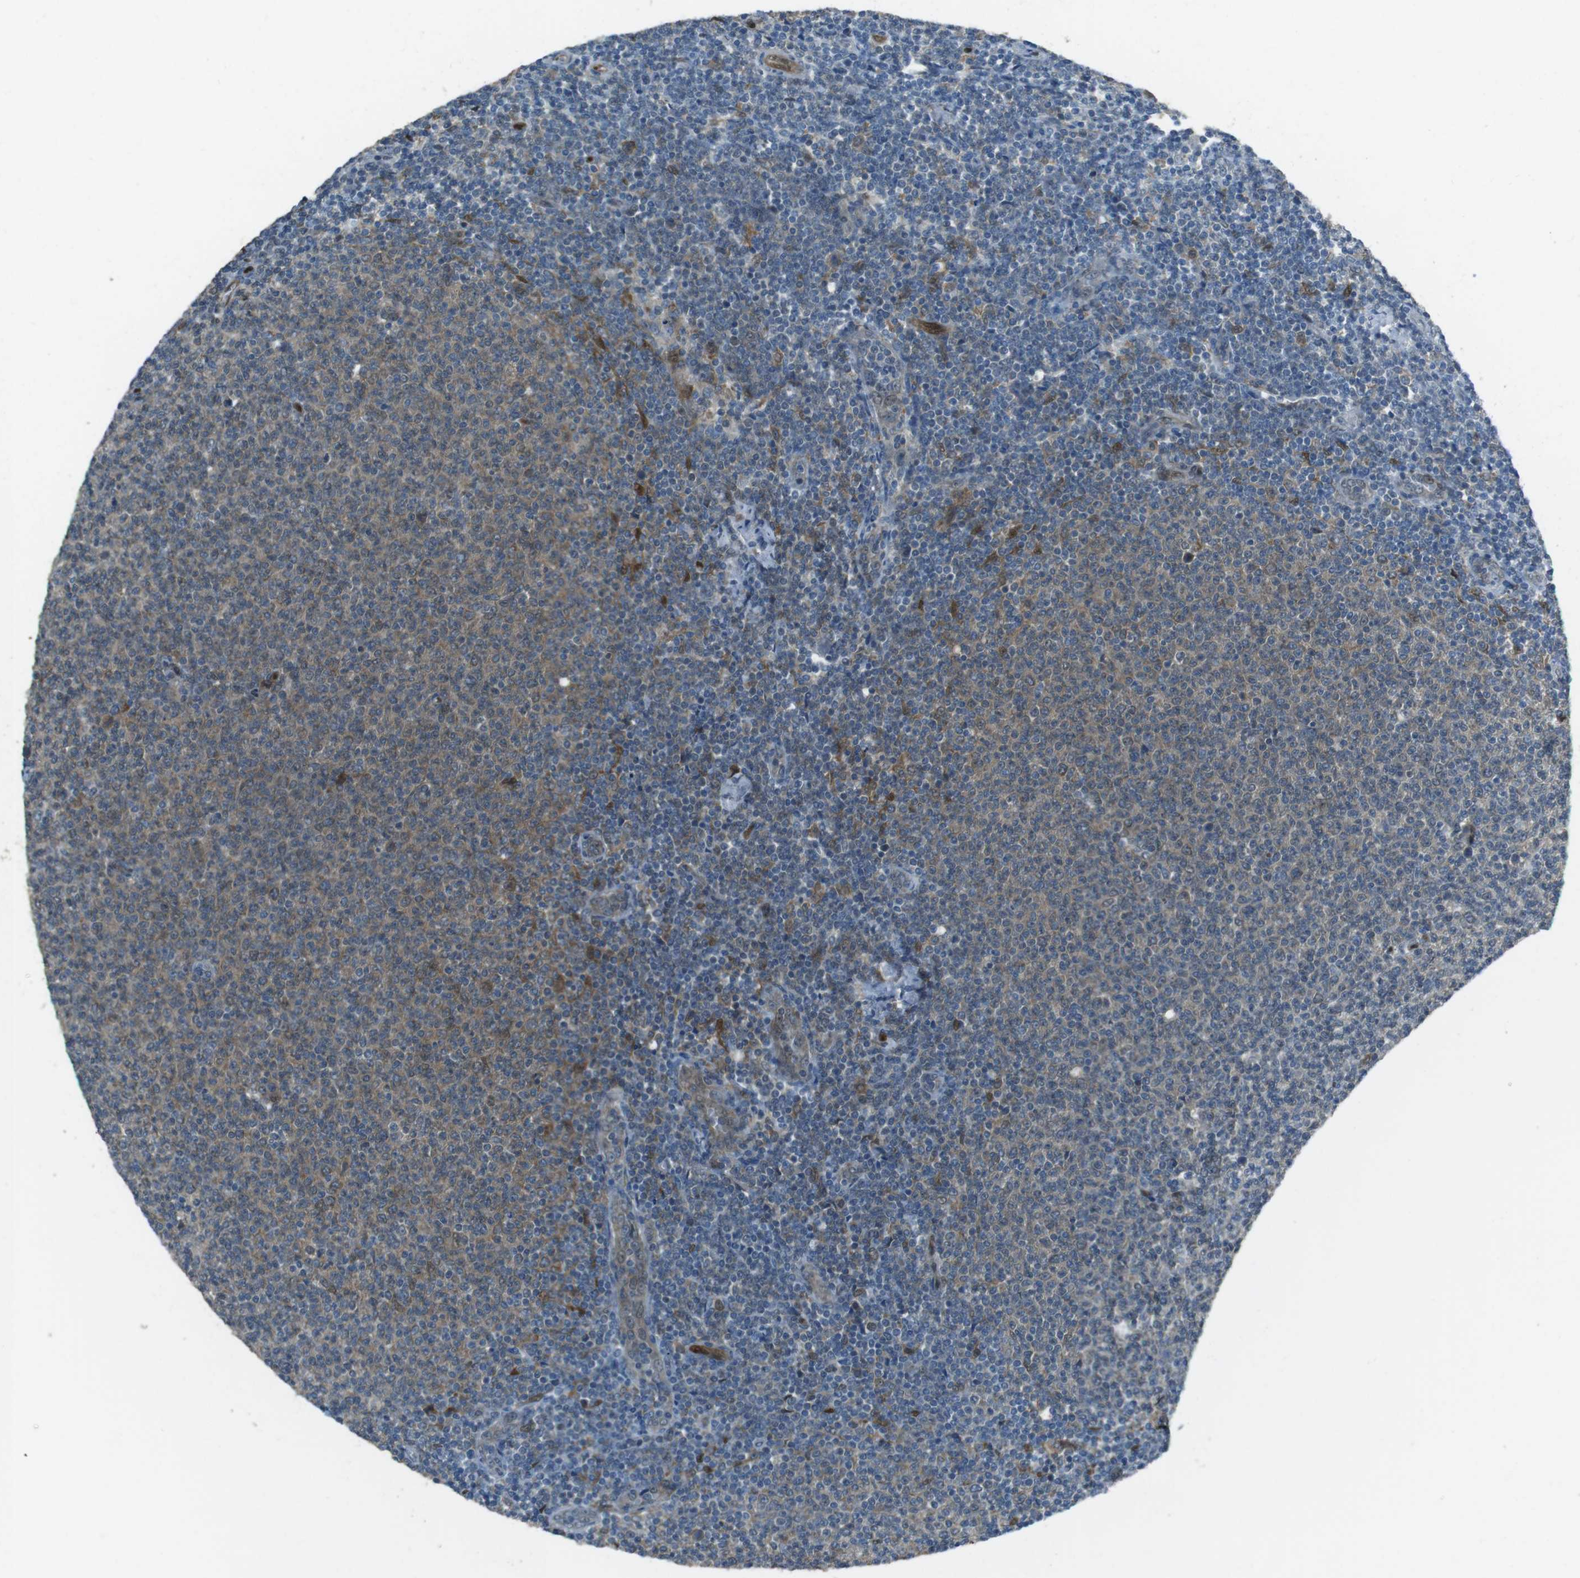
{"staining": {"intensity": "weak", "quantity": "25%-75%", "location": "cytoplasmic/membranous"}, "tissue": "lymphoma", "cell_type": "Tumor cells", "image_type": "cancer", "snomed": [{"axis": "morphology", "description": "Malignant lymphoma, non-Hodgkin's type, Low grade"}, {"axis": "topography", "description": "Lymph node"}], "caption": "Human malignant lymphoma, non-Hodgkin's type (low-grade) stained with a brown dye demonstrates weak cytoplasmic/membranous positive staining in about 25%-75% of tumor cells.", "gene": "MFAP3", "patient": {"sex": "male", "age": 66}}